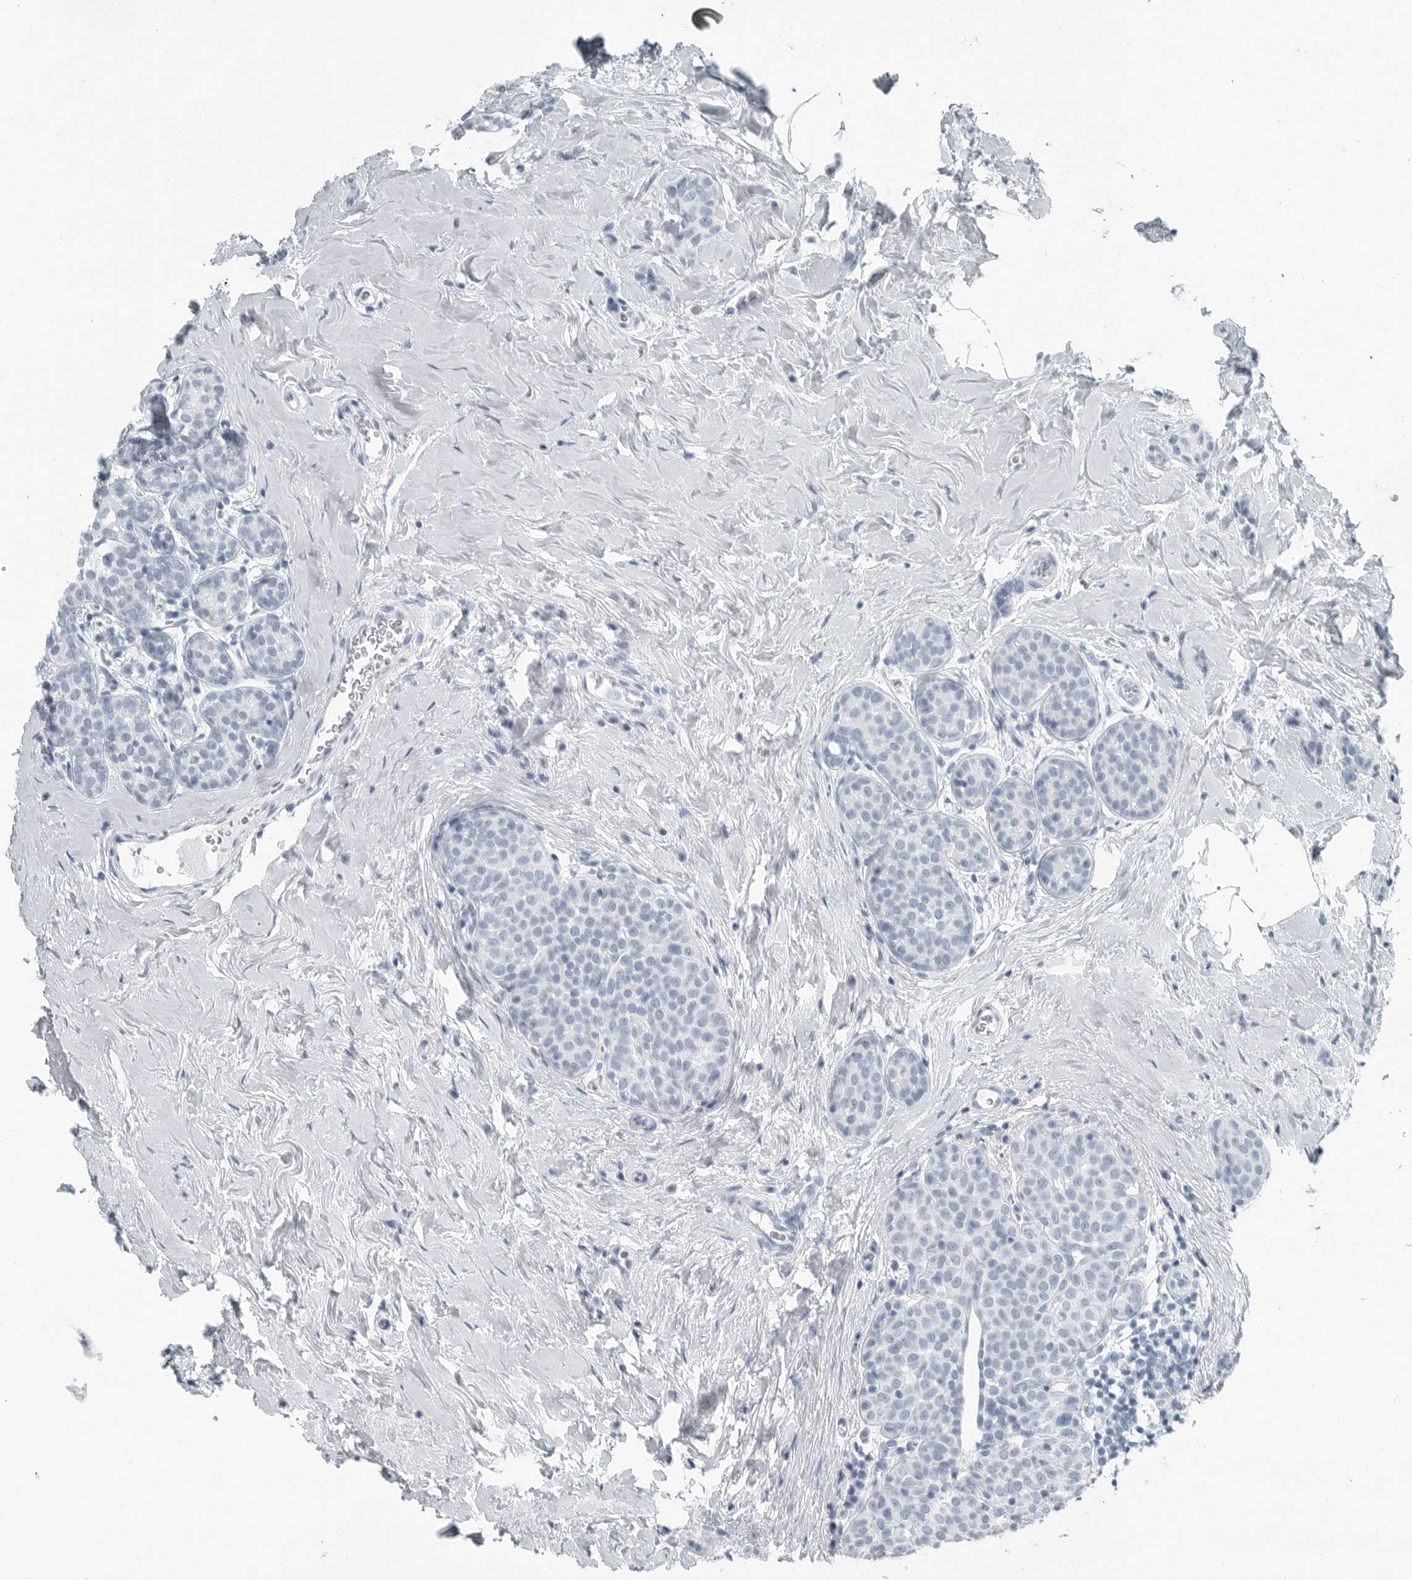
{"staining": {"intensity": "negative", "quantity": "none", "location": "none"}, "tissue": "breast cancer", "cell_type": "Tumor cells", "image_type": "cancer", "snomed": [{"axis": "morphology", "description": "Lobular carcinoma, in situ"}, {"axis": "morphology", "description": "Lobular carcinoma"}, {"axis": "topography", "description": "Breast"}], "caption": "Breast cancer (lobular carcinoma in situ) stained for a protein using immunohistochemistry (IHC) shows no positivity tumor cells.", "gene": "FABP6", "patient": {"sex": "female", "age": 41}}